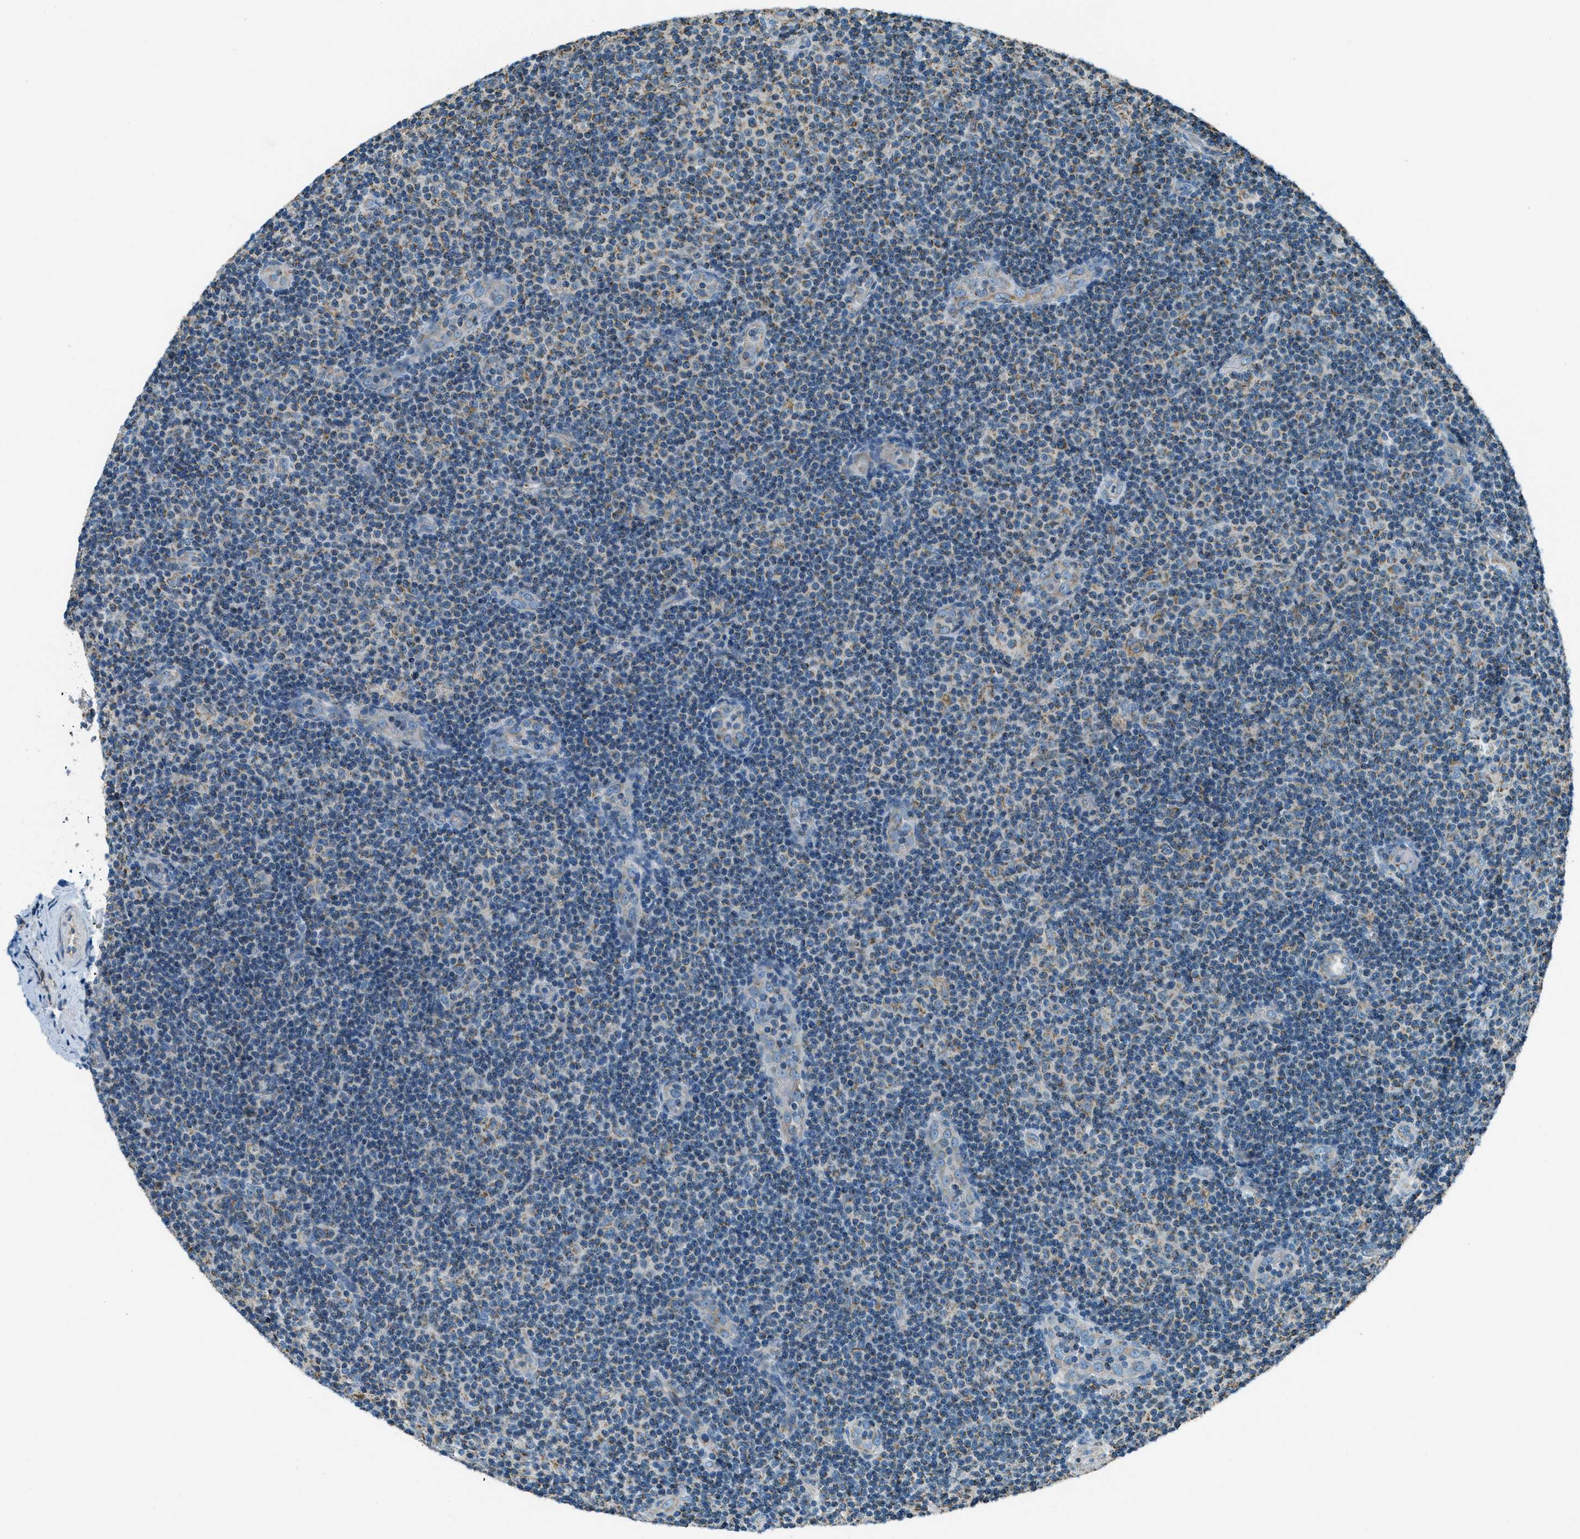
{"staining": {"intensity": "moderate", "quantity": "<25%", "location": "cytoplasmic/membranous"}, "tissue": "lymphoma", "cell_type": "Tumor cells", "image_type": "cancer", "snomed": [{"axis": "morphology", "description": "Malignant lymphoma, non-Hodgkin's type, Low grade"}, {"axis": "topography", "description": "Lymph node"}], "caption": "A photomicrograph of human low-grade malignant lymphoma, non-Hodgkin's type stained for a protein demonstrates moderate cytoplasmic/membranous brown staining in tumor cells.", "gene": "CHST15", "patient": {"sex": "male", "age": 83}}